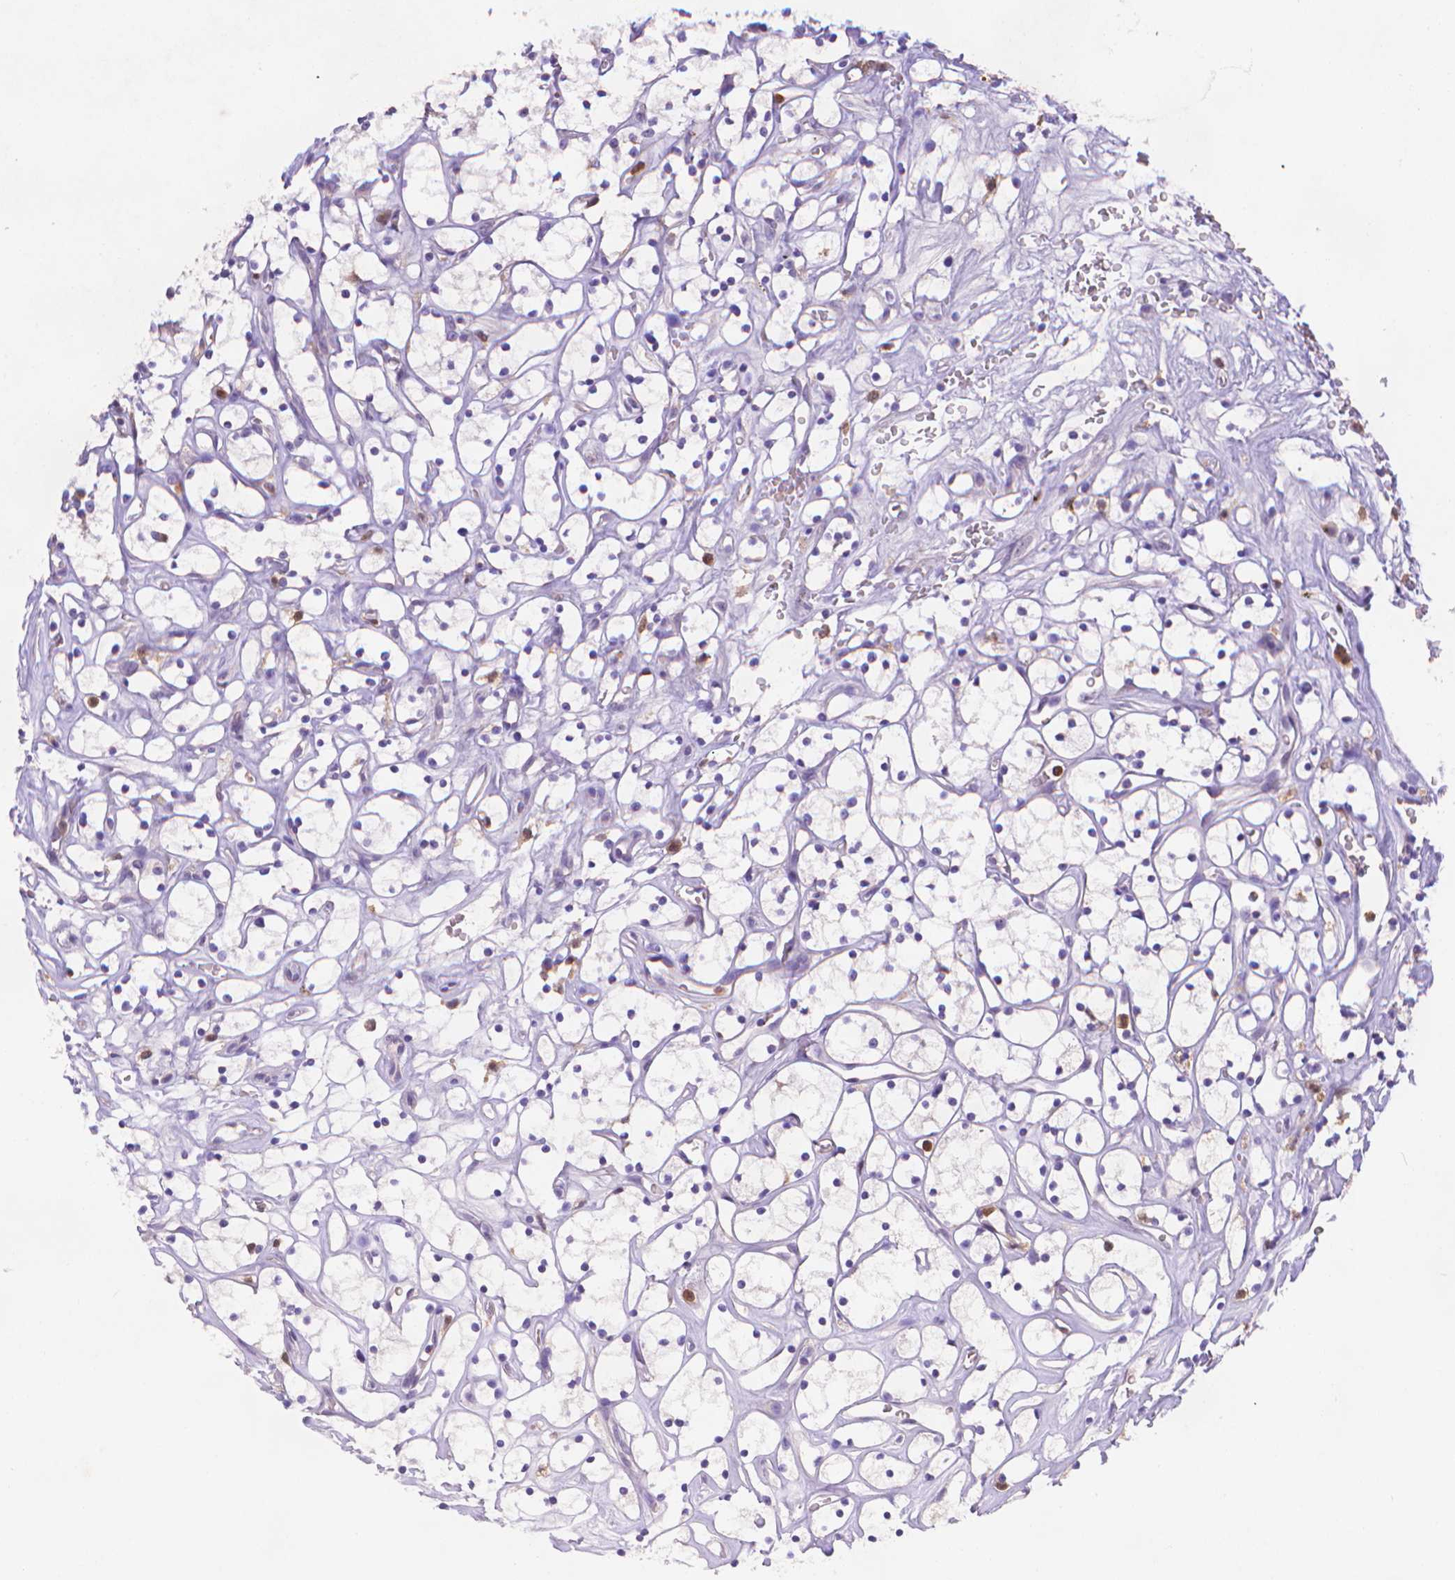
{"staining": {"intensity": "negative", "quantity": "none", "location": "none"}, "tissue": "renal cancer", "cell_type": "Tumor cells", "image_type": "cancer", "snomed": [{"axis": "morphology", "description": "Adenocarcinoma, NOS"}, {"axis": "topography", "description": "Kidney"}], "caption": "High magnification brightfield microscopy of renal cancer (adenocarcinoma) stained with DAB (3,3'-diaminobenzidine) (brown) and counterstained with hematoxylin (blue): tumor cells show no significant staining. (DAB (3,3'-diaminobenzidine) immunohistochemistry (IHC) with hematoxylin counter stain).", "gene": "FGD2", "patient": {"sex": "female", "age": 64}}